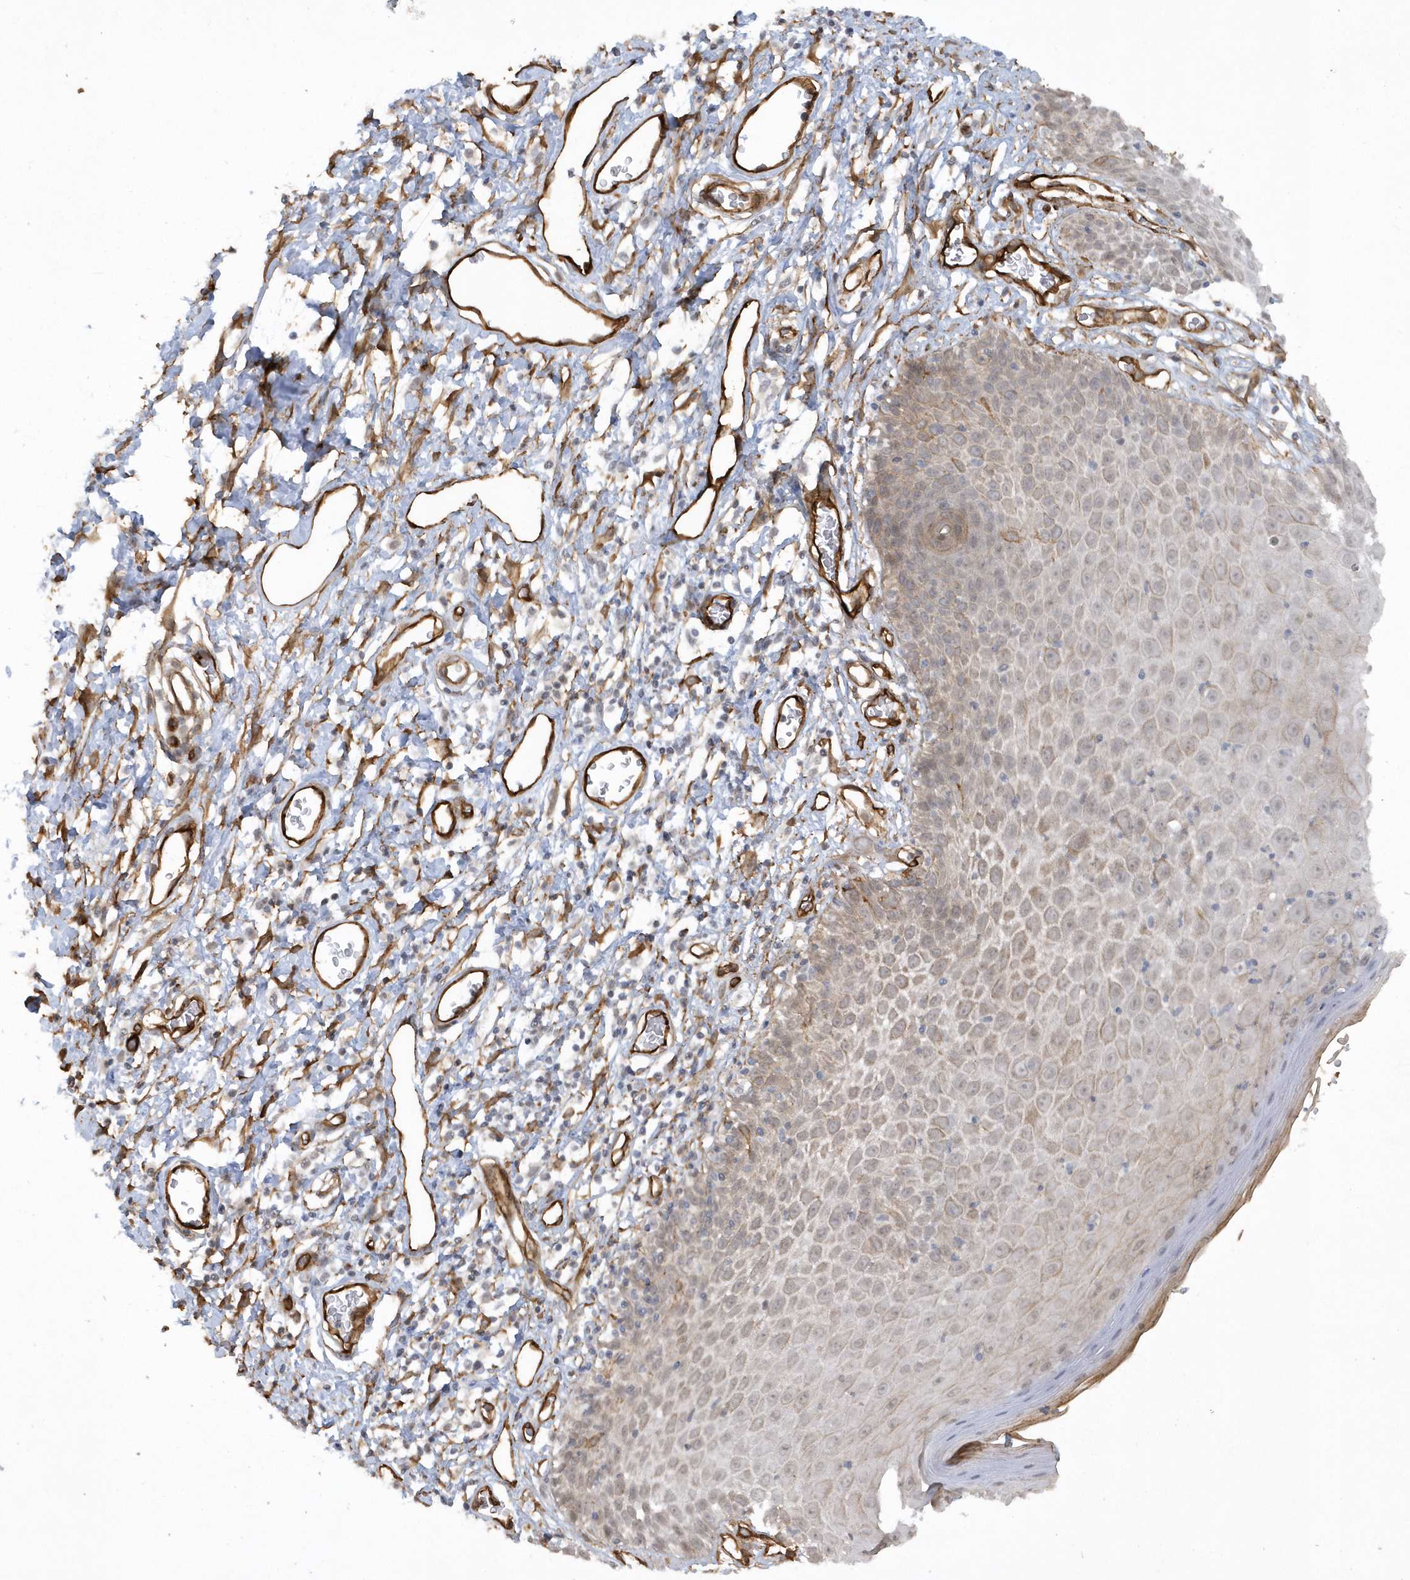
{"staining": {"intensity": "strong", "quantity": "<25%", "location": "cytoplasmic/membranous"}, "tissue": "skin", "cell_type": "Epidermal cells", "image_type": "normal", "snomed": [{"axis": "morphology", "description": "Normal tissue, NOS"}, {"axis": "topography", "description": "Vulva"}], "caption": "An immunohistochemistry image of benign tissue is shown. Protein staining in brown labels strong cytoplasmic/membranous positivity in skin within epidermal cells.", "gene": "RAI14", "patient": {"sex": "female", "age": 68}}